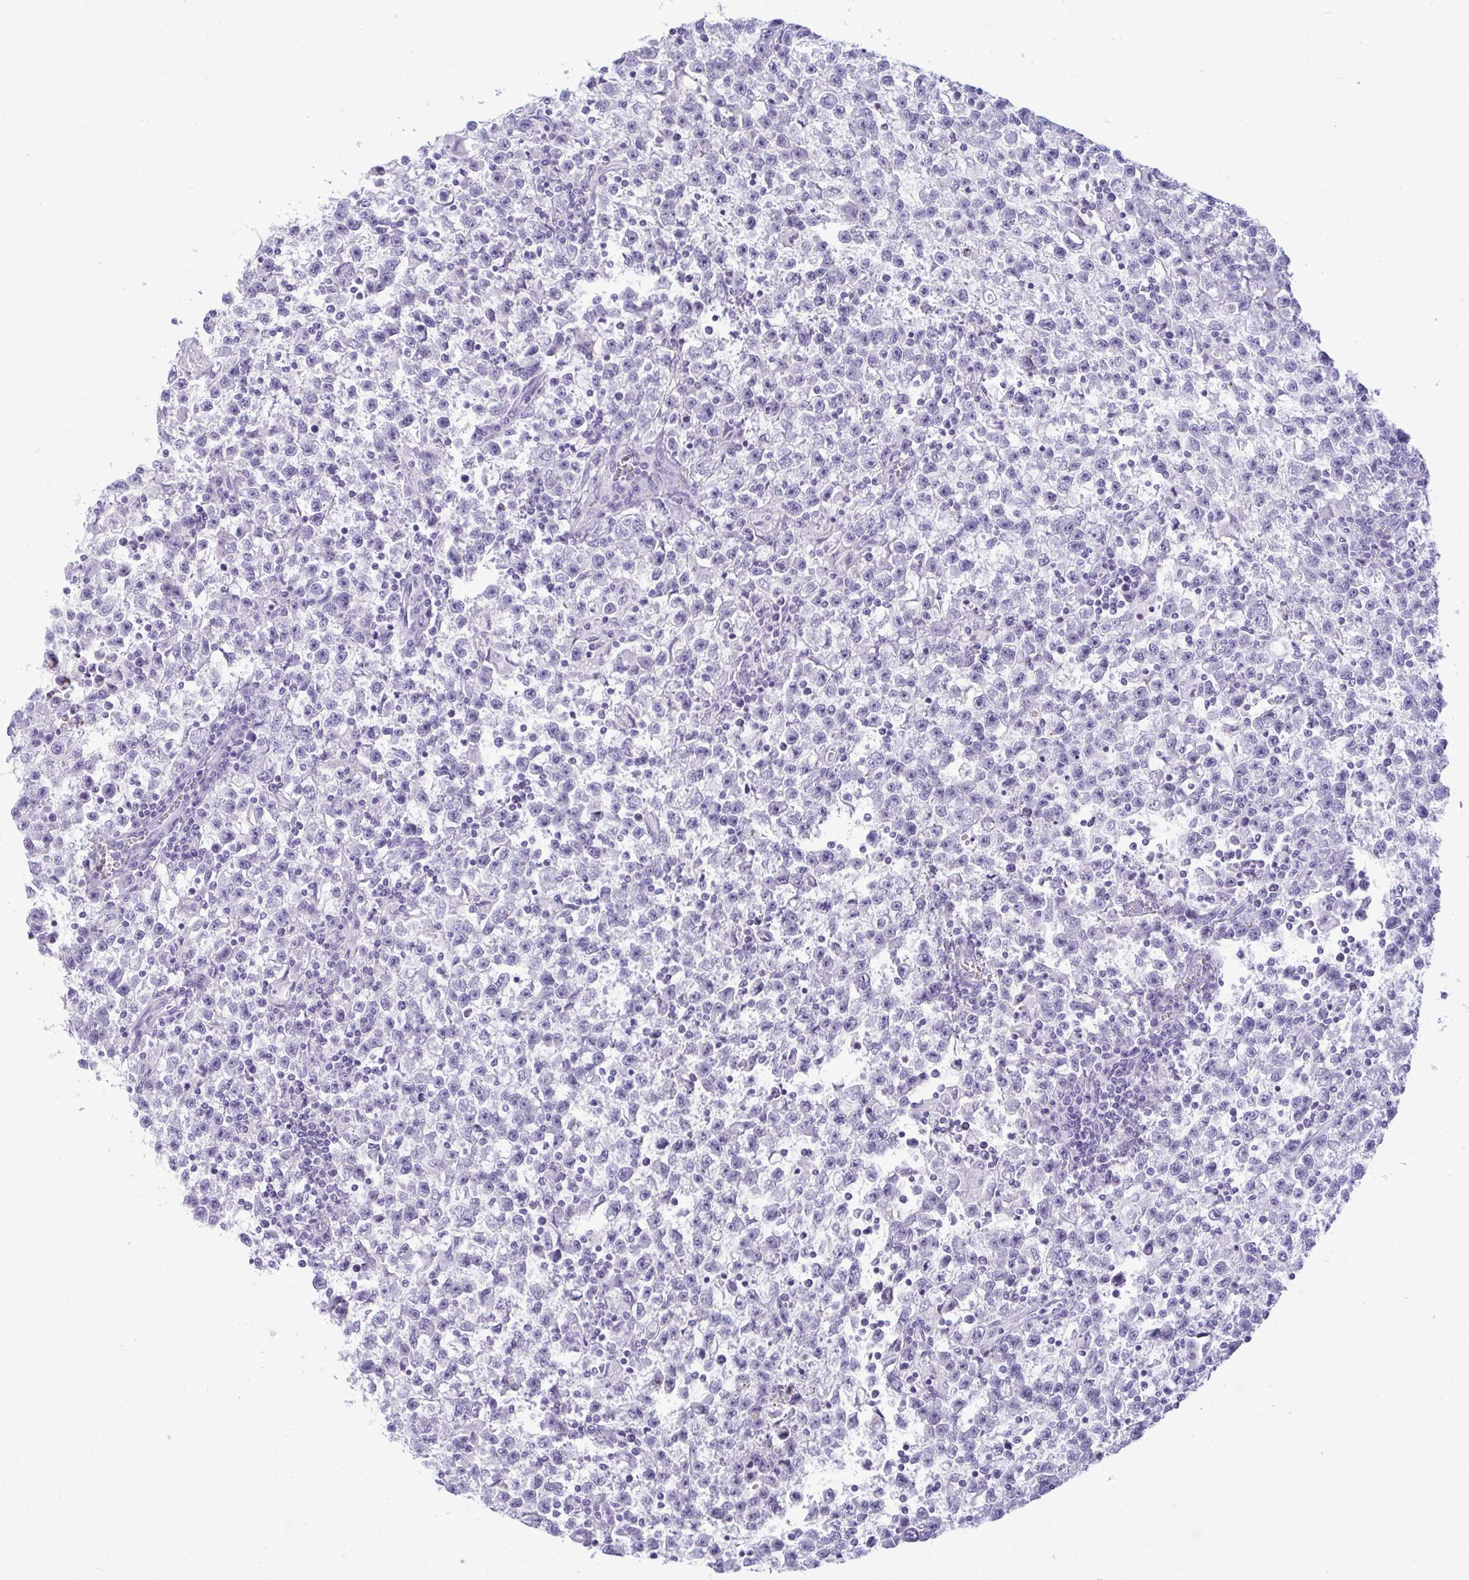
{"staining": {"intensity": "negative", "quantity": "none", "location": "none"}, "tissue": "testis cancer", "cell_type": "Tumor cells", "image_type": "cancer", "snomed": [{"axis": "morphology", "description": "Seminoma, NOS"}, {"axis": "topography", "description": "Testis"}], "caption": "Image shows no significant protein expression in tumor cells of testis cancer. (IHC, brightfield microscopy, high magnification).", "gene": "MYH10", "patient": {"sex": "male", "age": 31}}